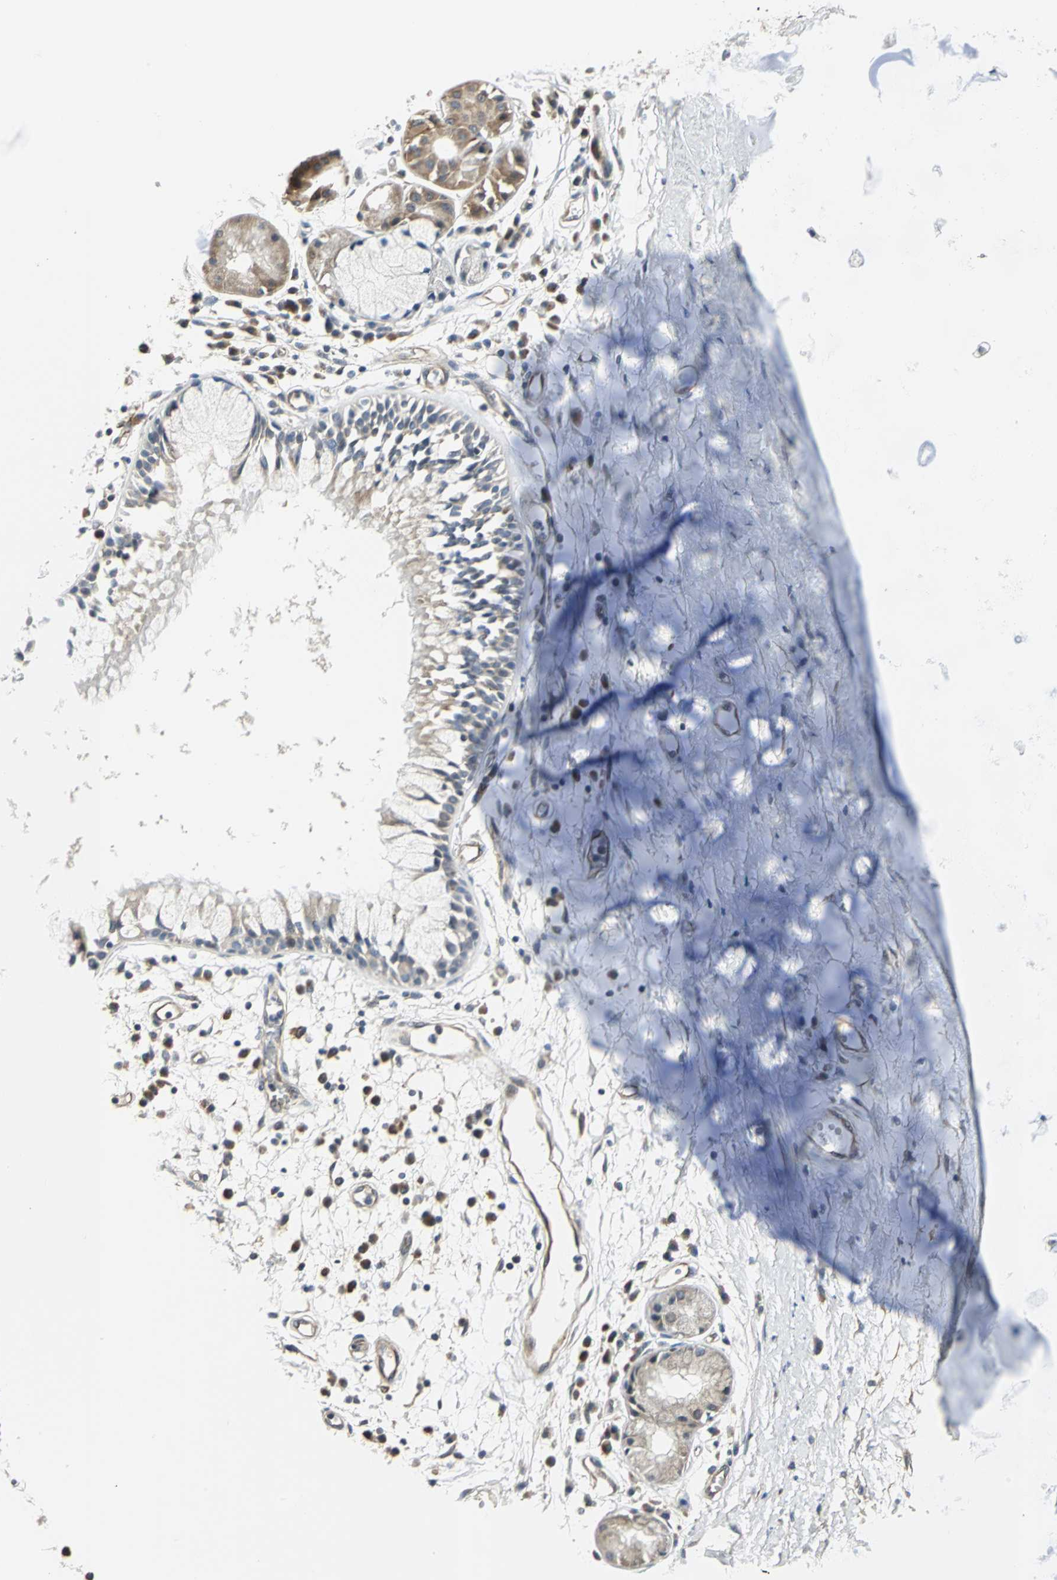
{"staining": {"intensity": "moderate", "quantity": ">75%", "location": "nuclear"}, "tissue": "adipose tissue", "cell_type": "Adipocytes", "image_type": "normal", "snomed": [{"axis": "morphology", "description": "Normal tissue, NOS"}, {"axis": "morphology", "description": "Adenocarcinoma, NOS"}, {"axis": "topography", "description": "Cartilage tissue"}, {"axis": "topography", "description": "Bronchus"}, {"axis": "topography", "description": "Lung"}], "caption": "Approximately >75% of adipocytes in benign adipose tissue exhibit moderate nuclear protein positivity as visualized by brown immunohistochemical staining.", "gene": "PLAGL2", "patient": {"sex": "female", "age": 67}}